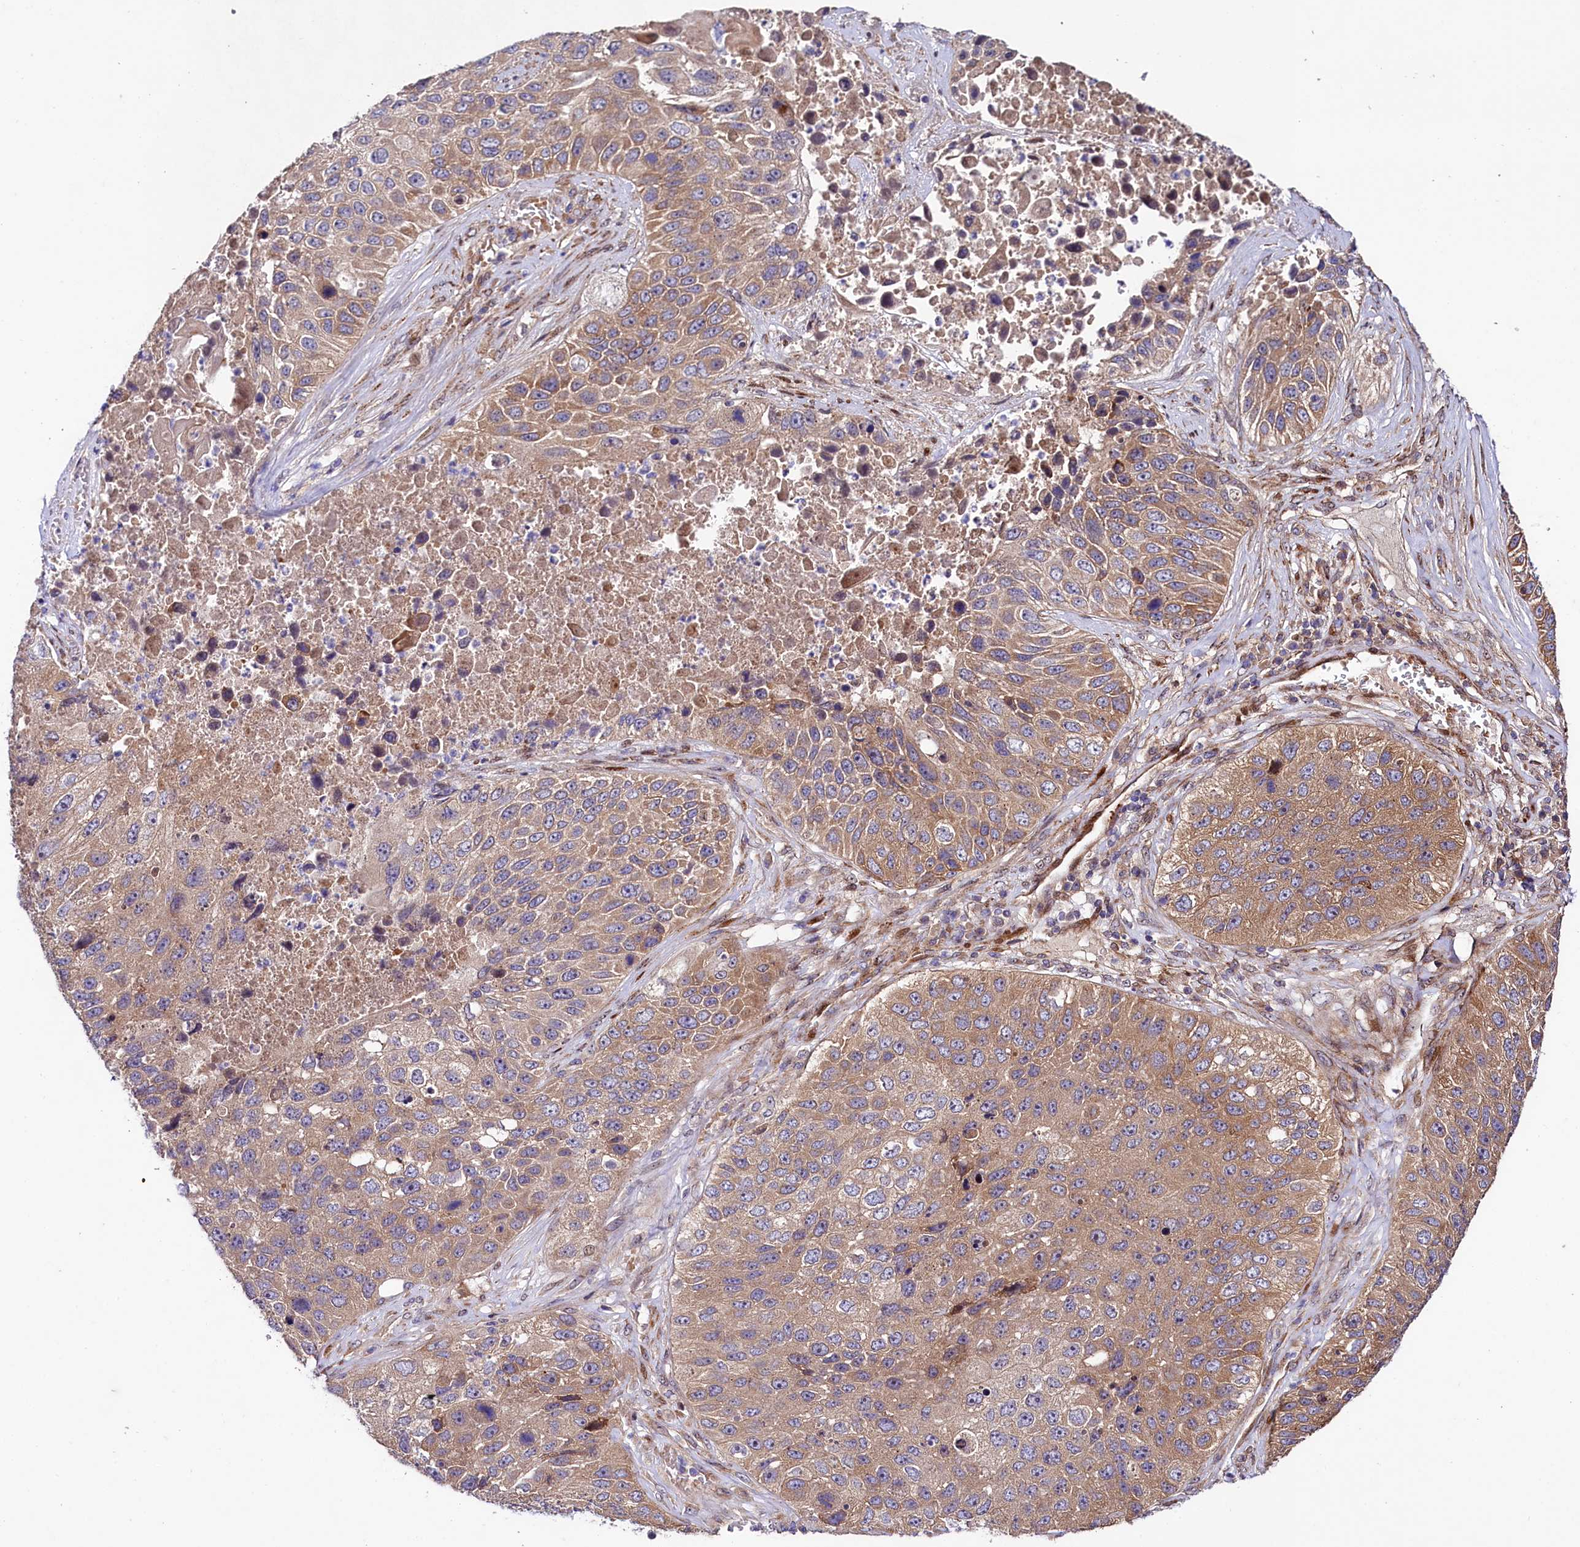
{"staining": {"intensity": "moderate", "quantity": ">75%", "location": "cytoplasmic/membranous"}, "tissue": "lung cancer", "cell_type": "Tumor cells", "image_type": "cancer", "snomed": [{"axis": "morphology", "description": "Squamous cell carcinoma, NOS"}, {"axis": "topography", "description": "Lung"}], "caption": "Immunohistochemistry (IHC) micrograph of neoplastic tissue: human lung cancer (squamous cell carcinoma) stained using IHC shows medium levels of moderate protein expression localized specifically in the cytoplasmic/membranous of tumor cells, appearing as a cytoplasmic/membranous brown color.", "gene": "PDZRN3", "patient": {"sex": "male", "age": 61}}